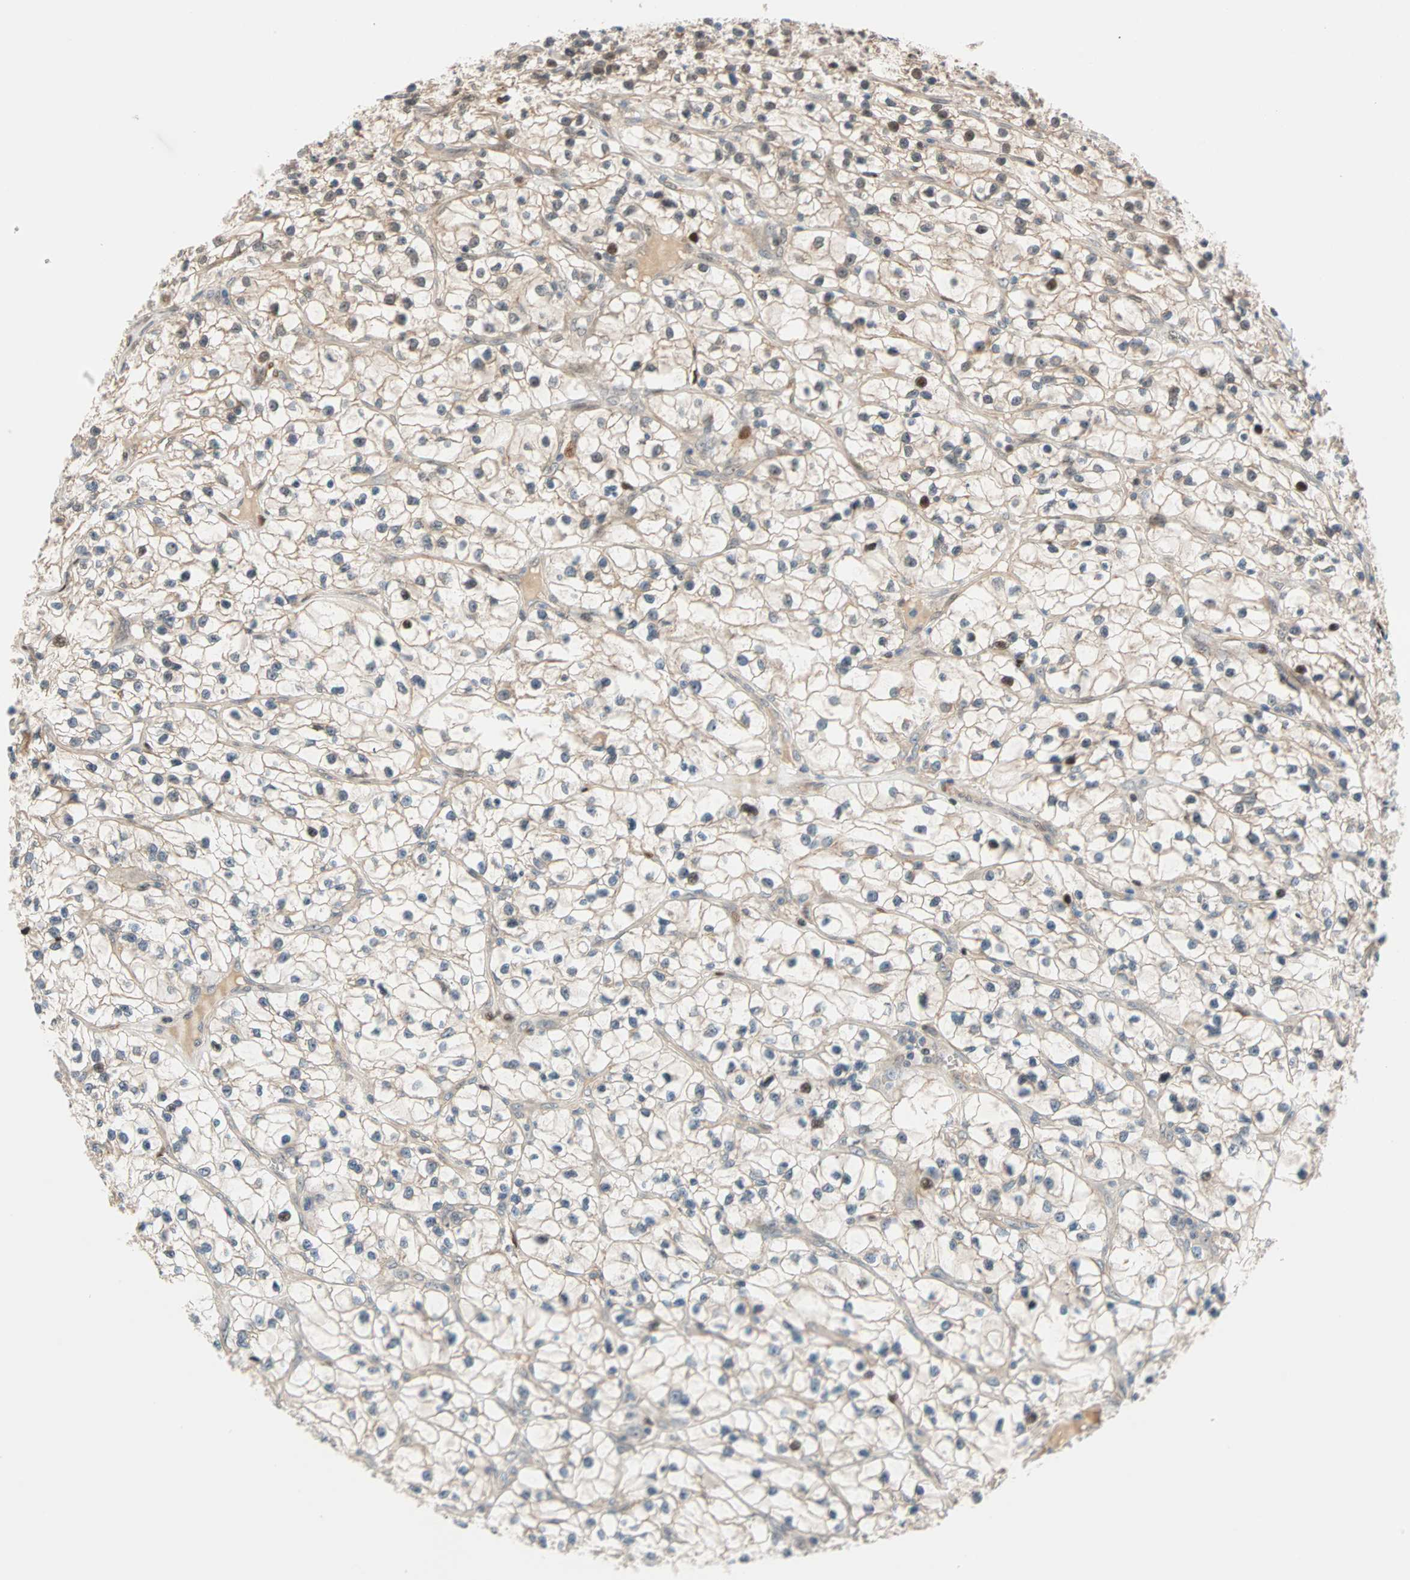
{"staining": {"intensity": "weak", "quantity": "25%-75%", "location": "cytoplasmic/membranous"}, "tissue": "renal cancer", "cell_type": "Tumor cells", "image_type": "cancer", "snomed": [{"axis": "morphology", "description": "Adenocarcinoma, NOS"}, {"axis": "topography", "description": "Kidney"}], "caption": "A low amount of weak cytoplasmic/membranous expression is seen in about 25%-75% of tumor cells in renal adenocarcinoma tissue.", "gene": "HECW1", "patient": {"sex": "female", "age": 57}}